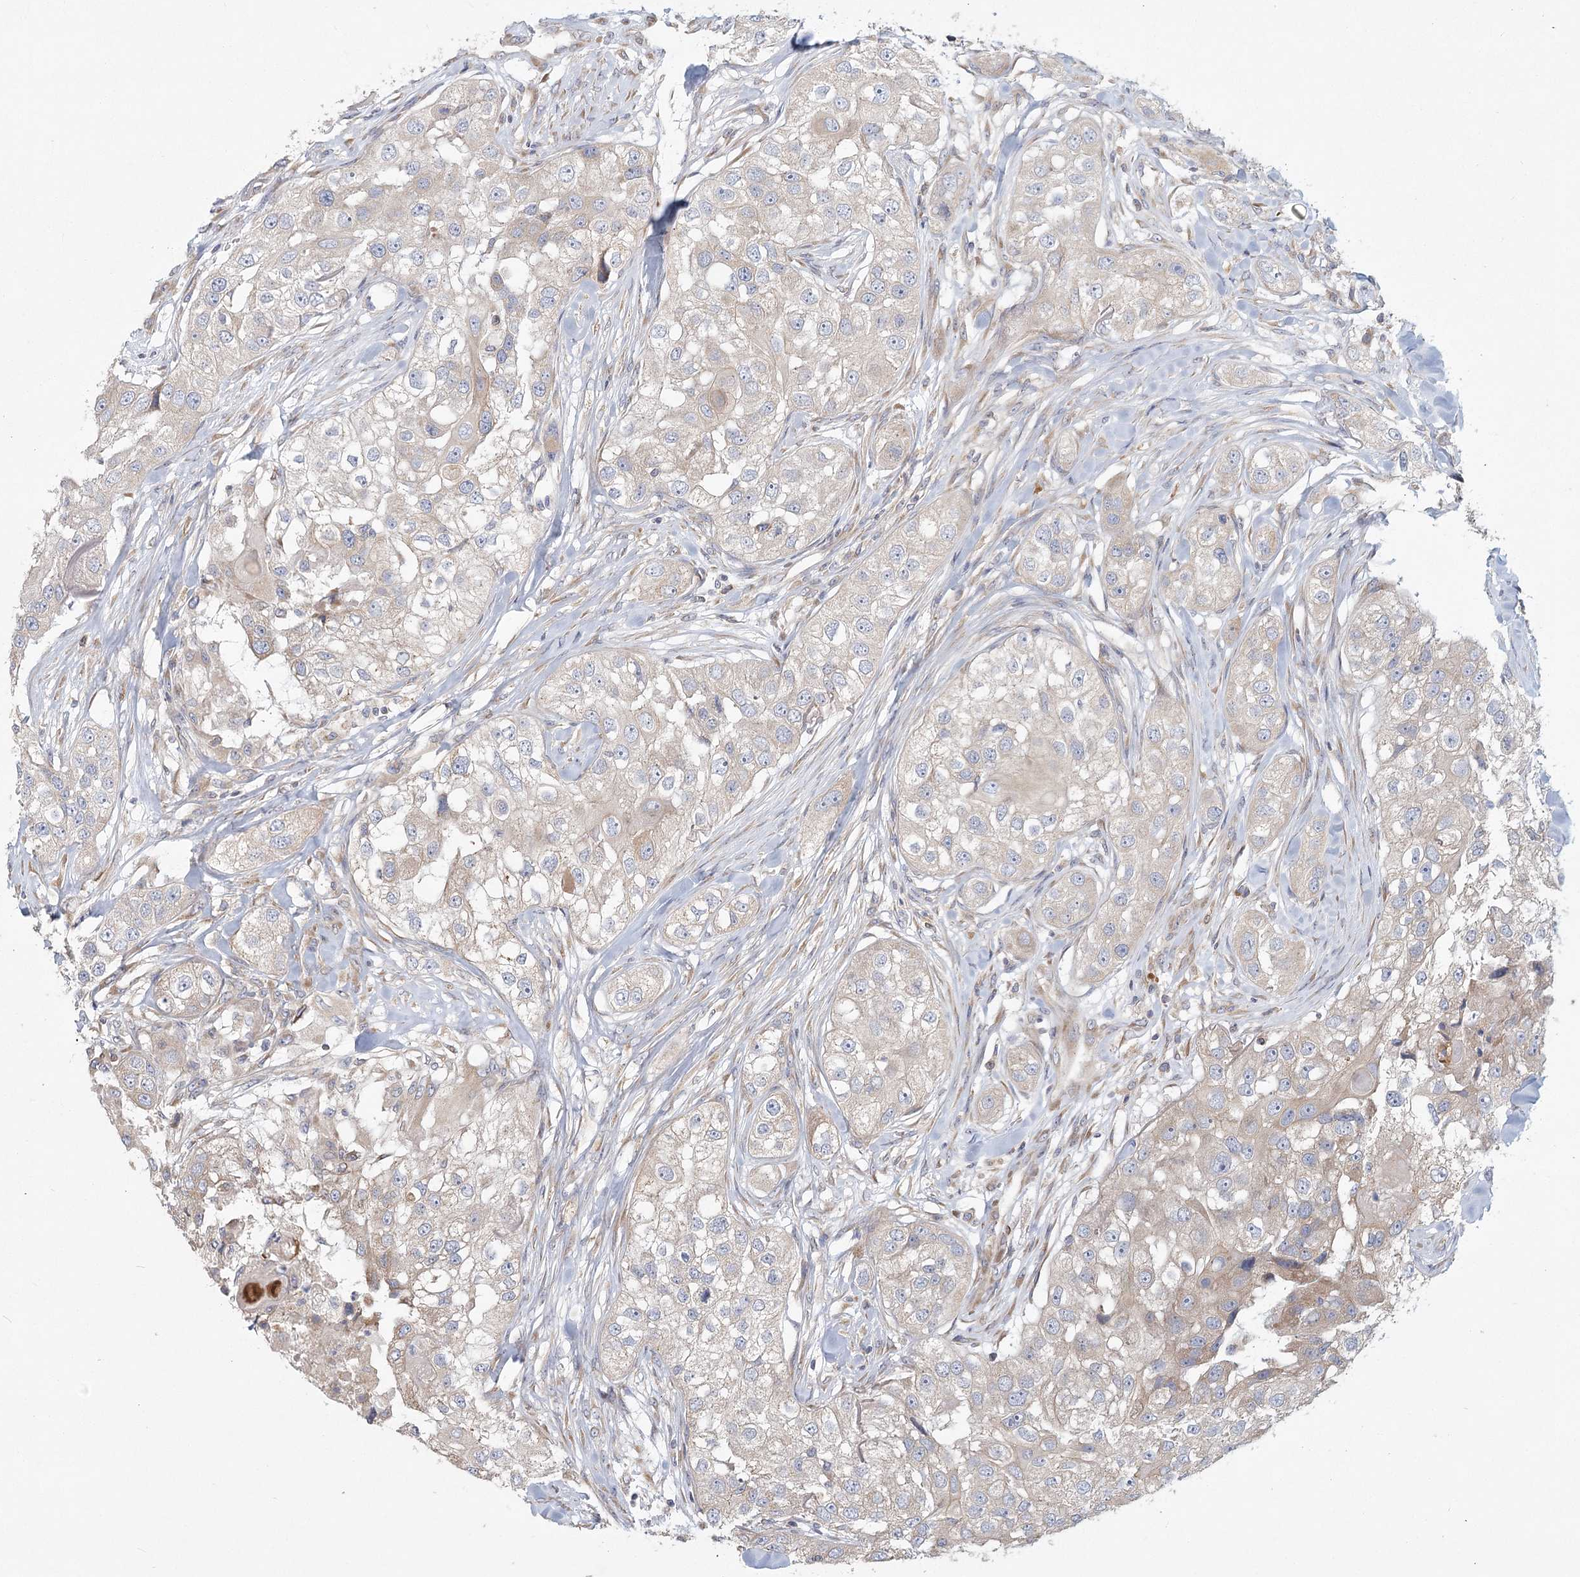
{"staining": {"intensity": "negative", "quantity": "none", "location": "none"}, "tissue": "head and neck cancer", "cell_type": "Tumor cells", "image_type": "cancer", "snomed": [{"axis": "morphology", "description": "Normal tissue, NOS"}, {"axis": "morphology", "description": "Squamous cell carcinoma, NOS"}, {"axis": "topography", "description": "Skeletal muscle"}, {"axis": "topography", "description": "Head-Neck"}], "caption": "This image is of head and neck squamous cell carcinoma stained with immunohistochemistry (IHC) to label a protein in brown with the nuclei are counter-stained blue. There is no positivity in tumor cells.", "gene": "CNTLN", "patient": {"sex": "male", "age": 51}}